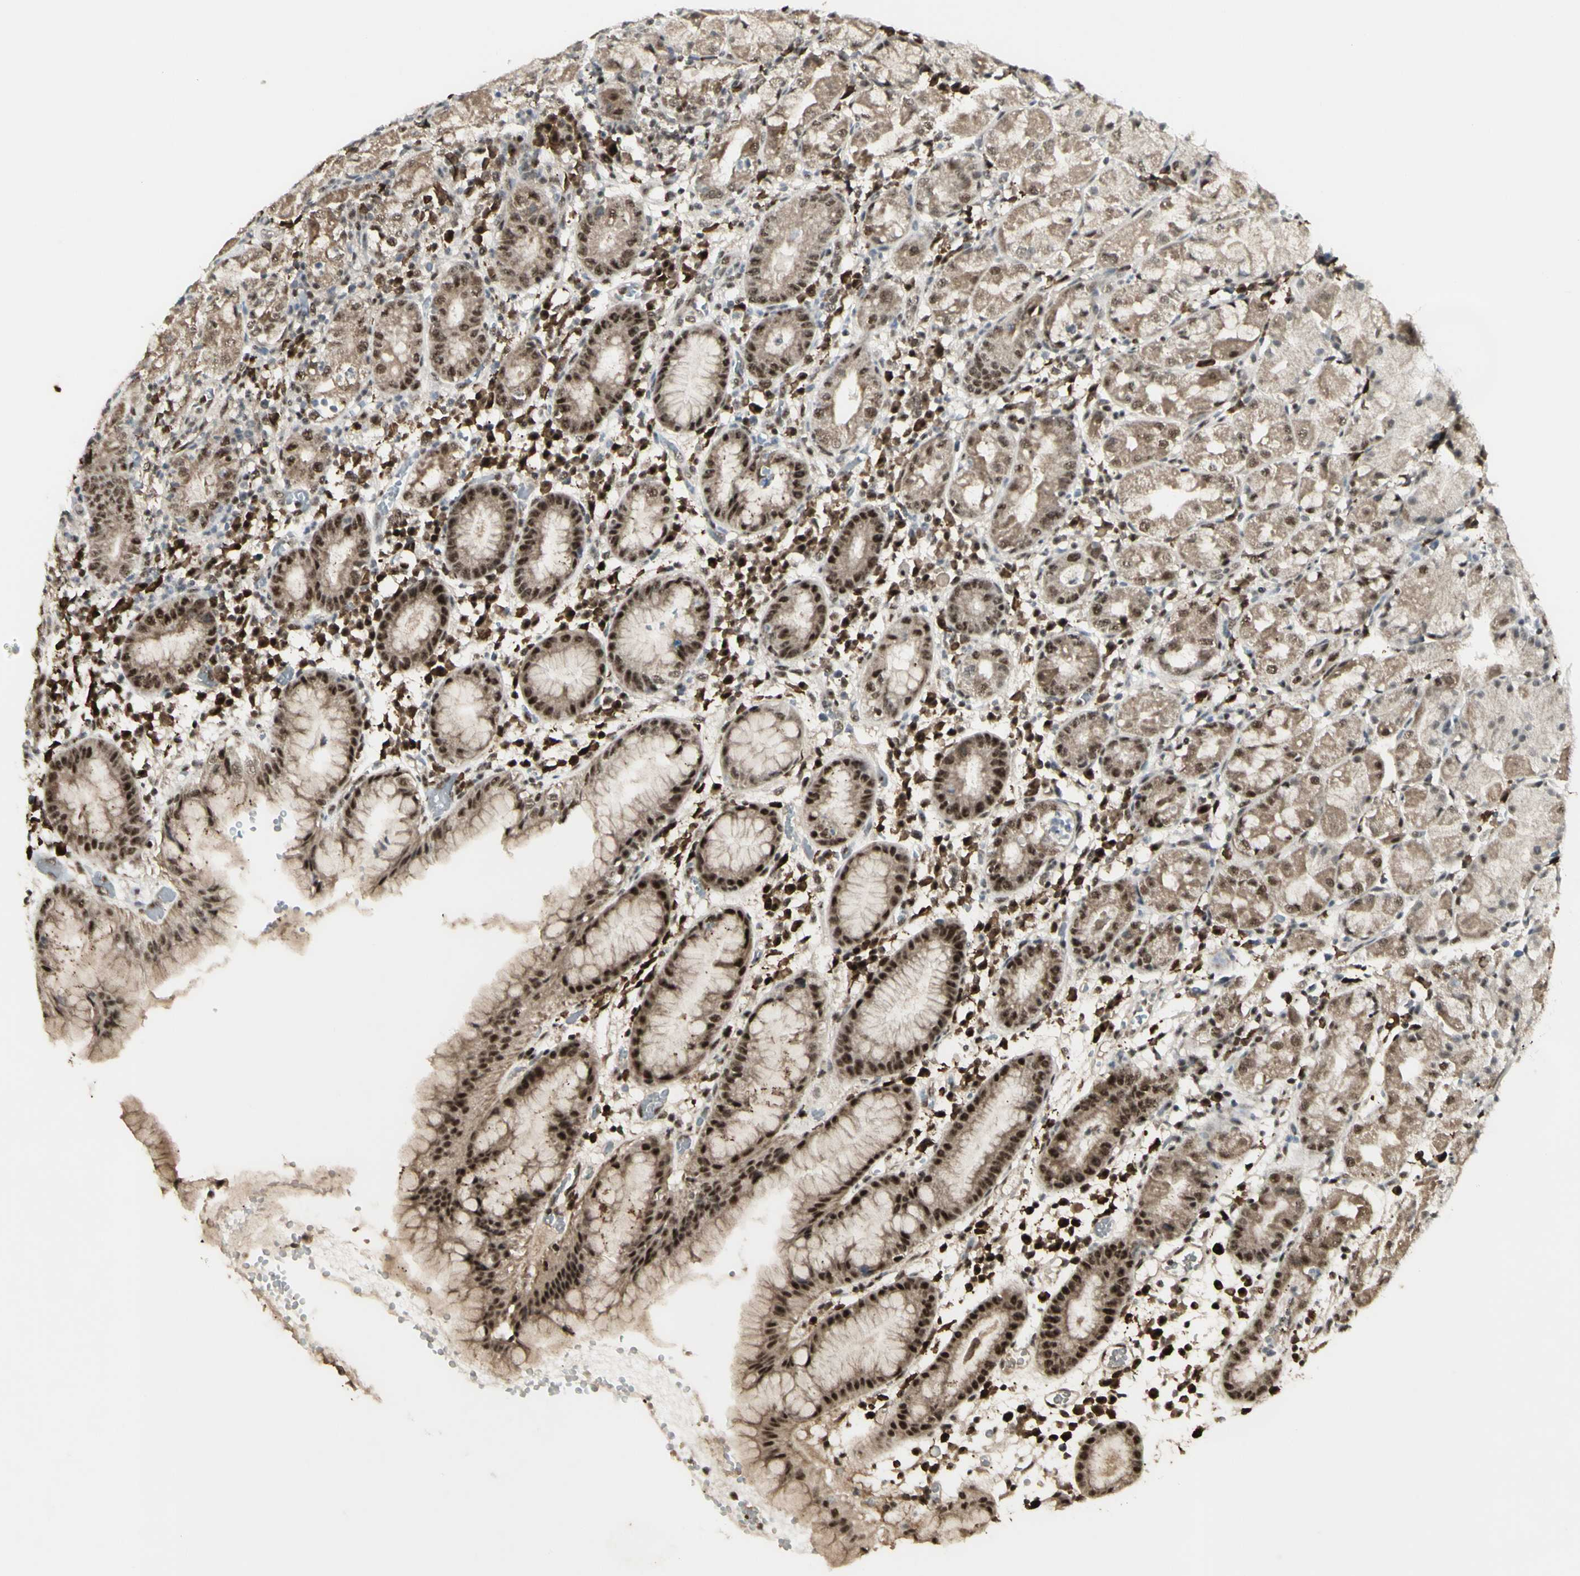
{"staining": {"intensity": "strong", "quantity": "25%-75%", "location": "nuclear"}, "tissue": "stomach", "cell_type": "Glandular cells", "image_type": "normal", "snomed": [{"axis": "morphology", "description": "Normal tissue, NOS"}, {"axis": "topography", "description": "Stomach"}, {"axis": "topography", "description": "Stomach, lower"}], "caption": "Brown immunohistochemical staining in unremarkable stomach demonstrates strong nuclear staining in about 25%-75% of glandular cells.", "gene": "CCNT1", "patient": {"sex": "female", "age": 75}}